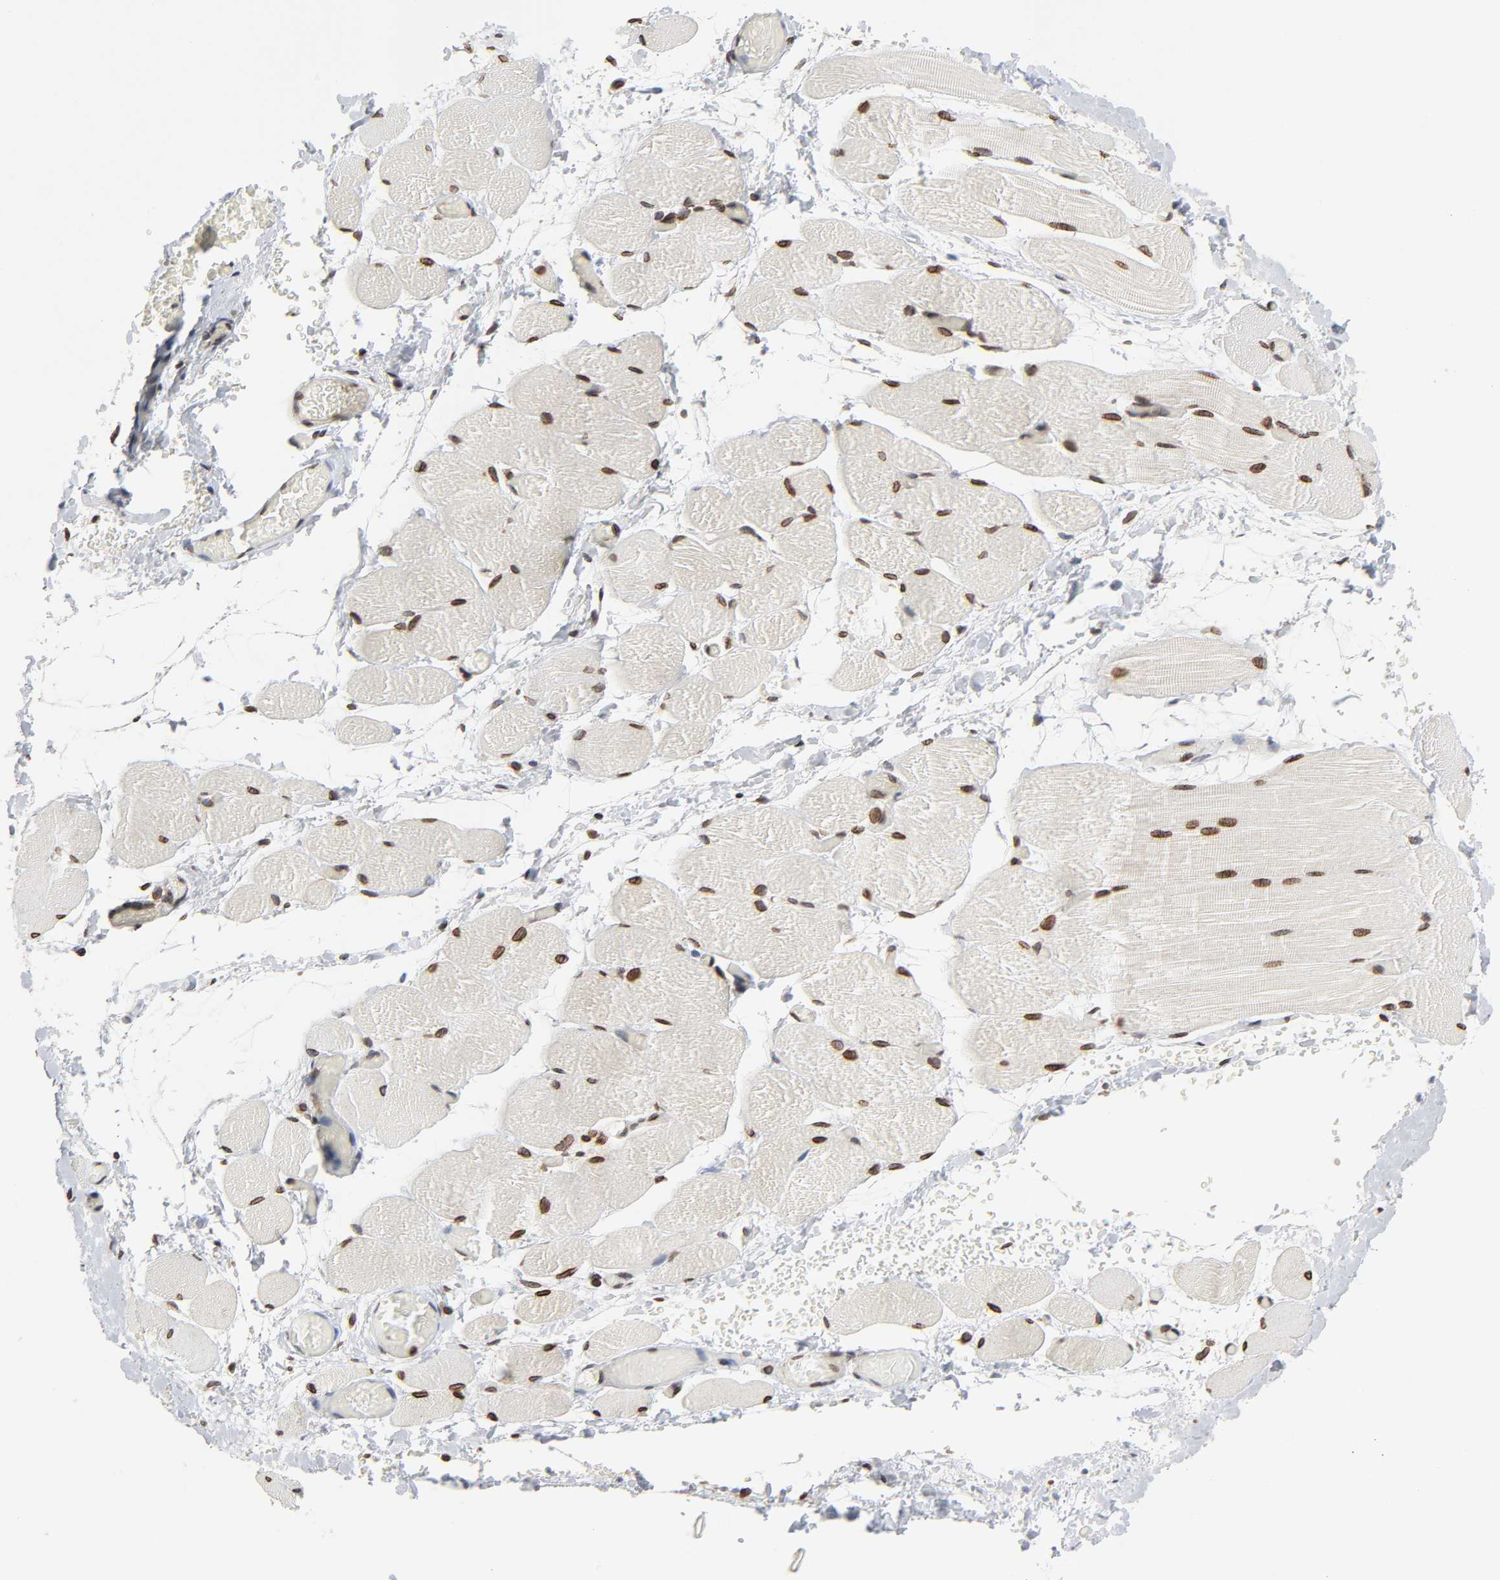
{"staining": {"intensity": "strong", "quantity": ">75%", "location": "cytoplasmic/membranous,nuclear"}, "tissue": "skeletal muscle", "cell_type": "Myocytes", "image_type": "normal", "snomed": [{"axis": "morphology", "description": "Normal tissue, NOS"}, {"axis": "topography", "description": "Skeletal muscle"}, {"axis": "topography", "description": "Soft tissue"}], "caption": "Skeletal muscle stained for a protein (brown) exhibits strong cytoplasmic/membranous,nuclear positive expression in approximately >75% of myocytes.", "gene": "RANGAP1", "patient": {"sex": "female", "age": 58}}